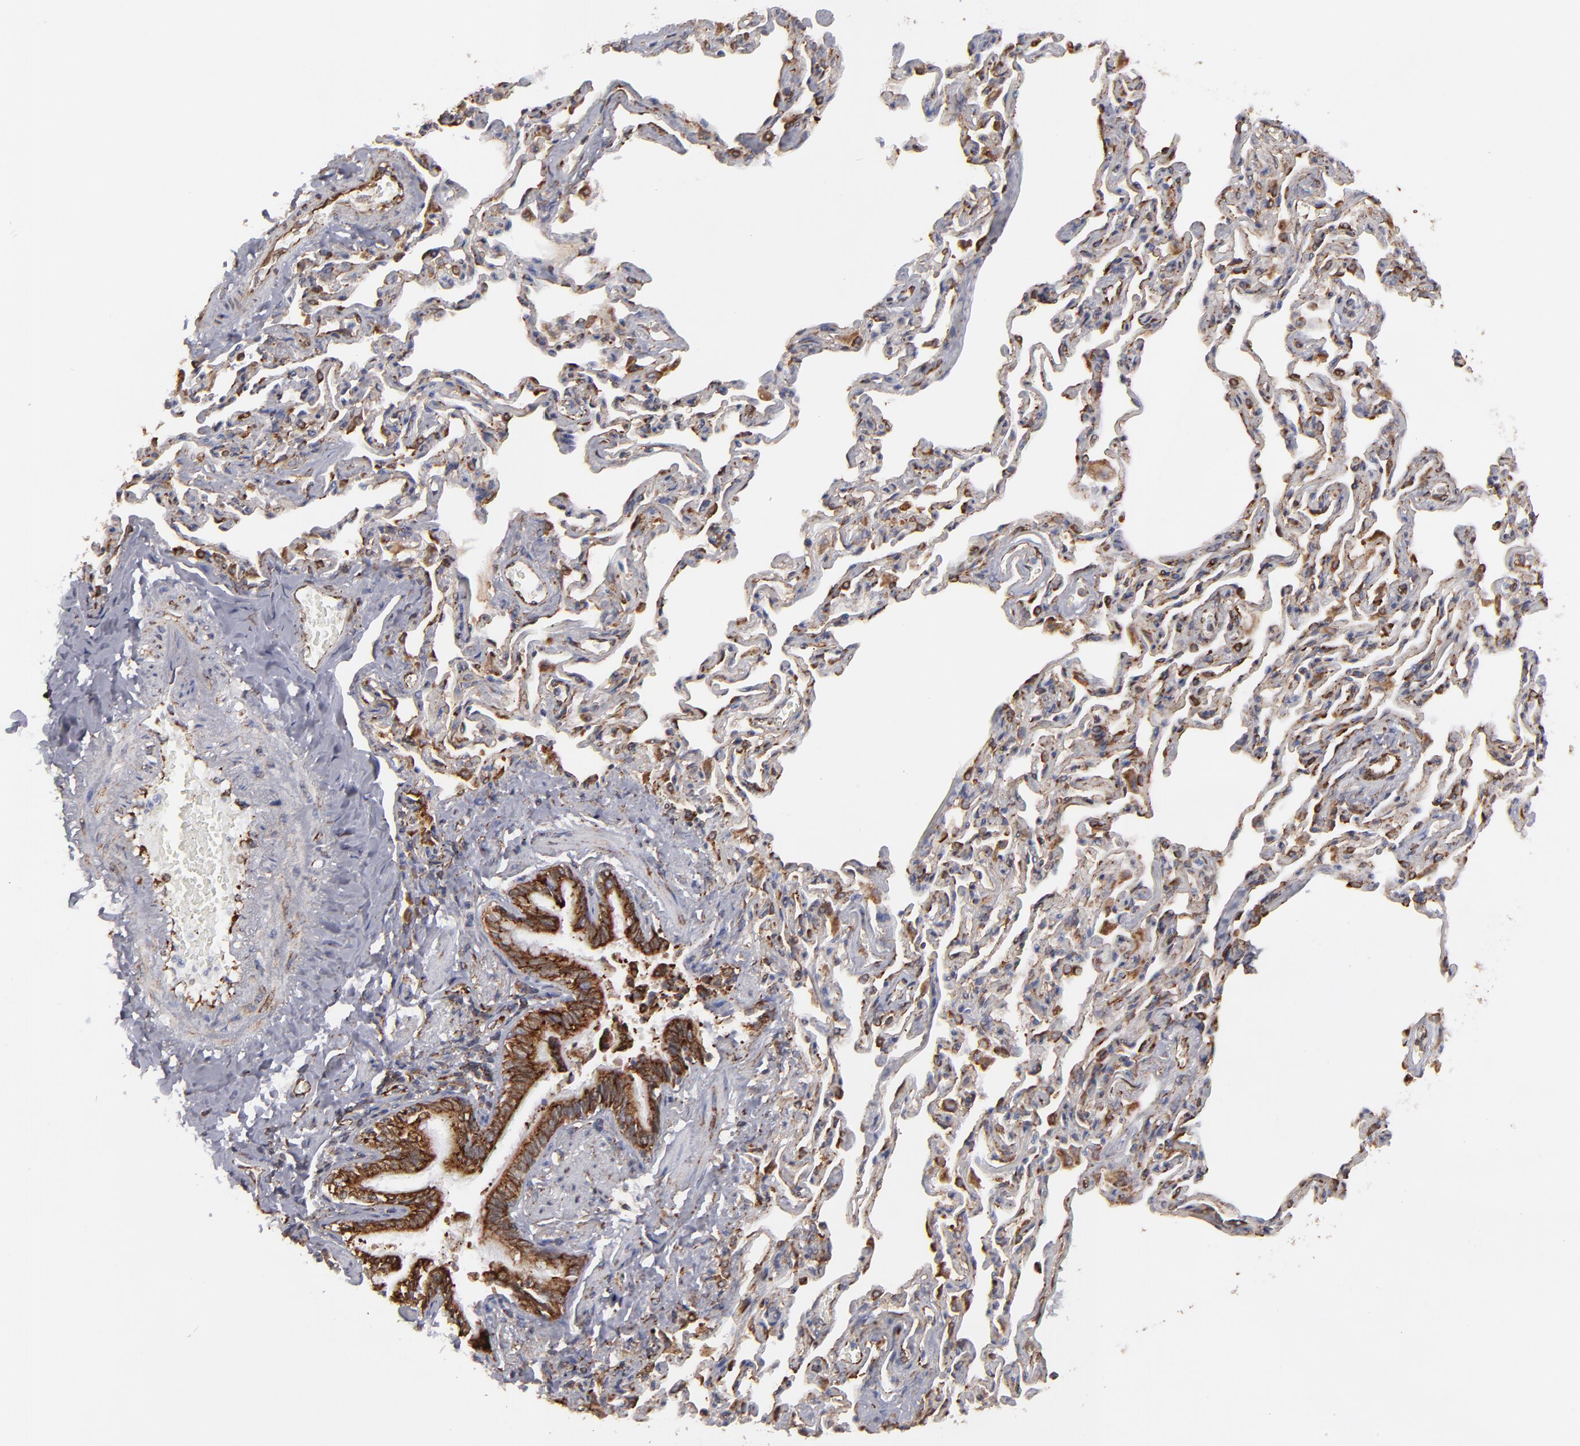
{"staining": {"intensity": "strong", "quantity": ">75%", "location": "cytoplasmic/membranous"}, "tissue": "bronchus", "cell_type": "Respiratory epithelial cells", "image_type": "normal", "snomed": [{"axis": "morphology", "description": "Normal tissue, NOS"}, {"axis": "topography", "description": "Lung"}], "caption": "Protein expression analysis of normal human bronchus reveals strong cytoplasmic/membranous expression in about >75% of respiratory epithelial cells.", "gene": "KTN1", "patient": {"sex": "male", "age": 64}}